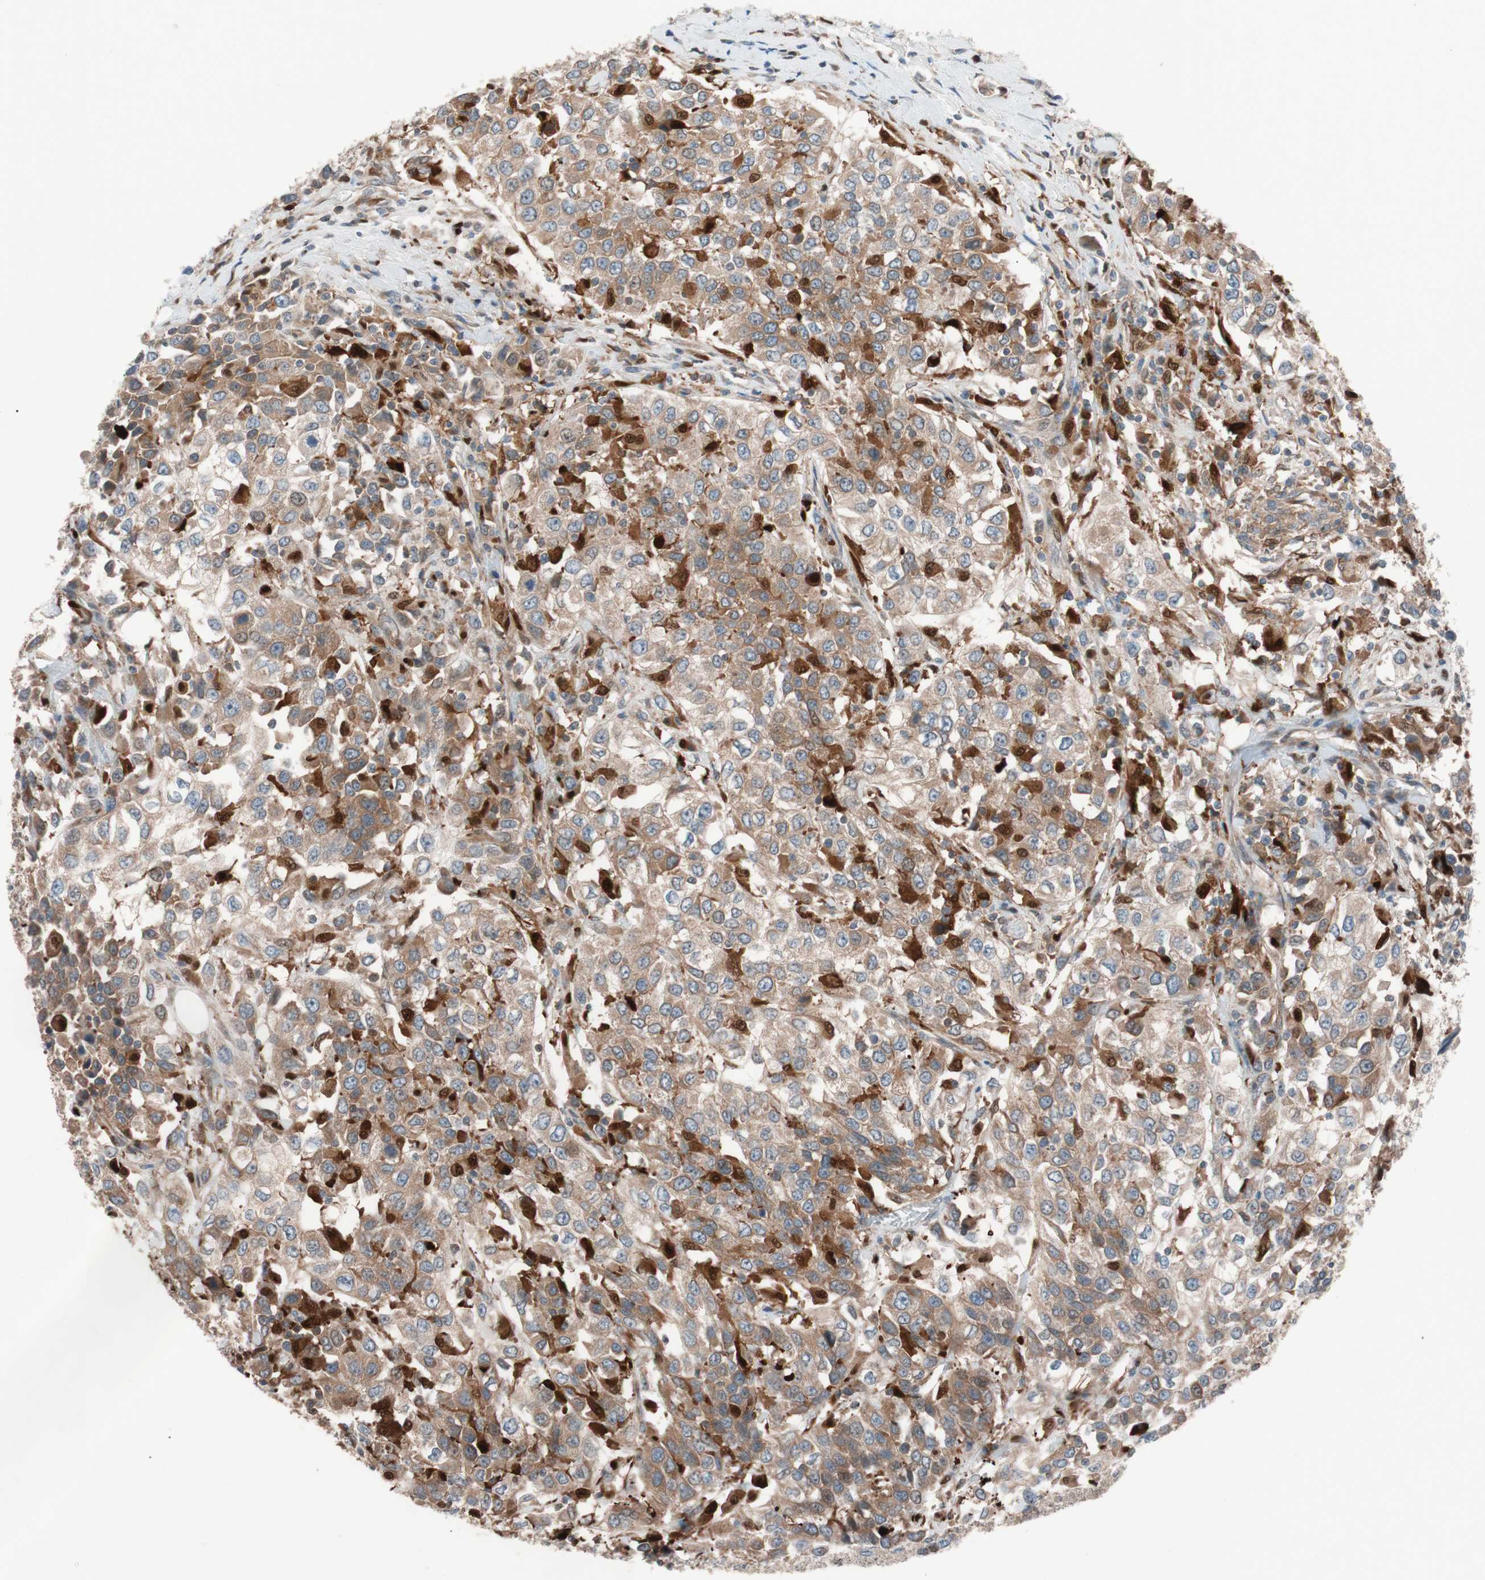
{"staining": {"intensity": "moderate", "quantity": ">75%", "location": "cytoplasmic/membranous"}, "tissue": "urothelial cancer", "cell_type": "Tumor cells", "image_type": "cancer", "snomed": [{"axis": "morphology", "description": "Urothelial carcinoma, High grade"}, {"axis": "topography", "description": "Urinary bladder"}], "caption": "High-power microscopy captured an IHC micrograph of high-grade urothelial carcinoma, revealing moderate cytoplasmic/membranous staining in approximately >75% of tumor cells. Immunohistochemistry (ihc) stains the protein in brown and the nuclei are stained blue.", "gene": "FAAH", "patient": {"sex": "female", "age": 80}}